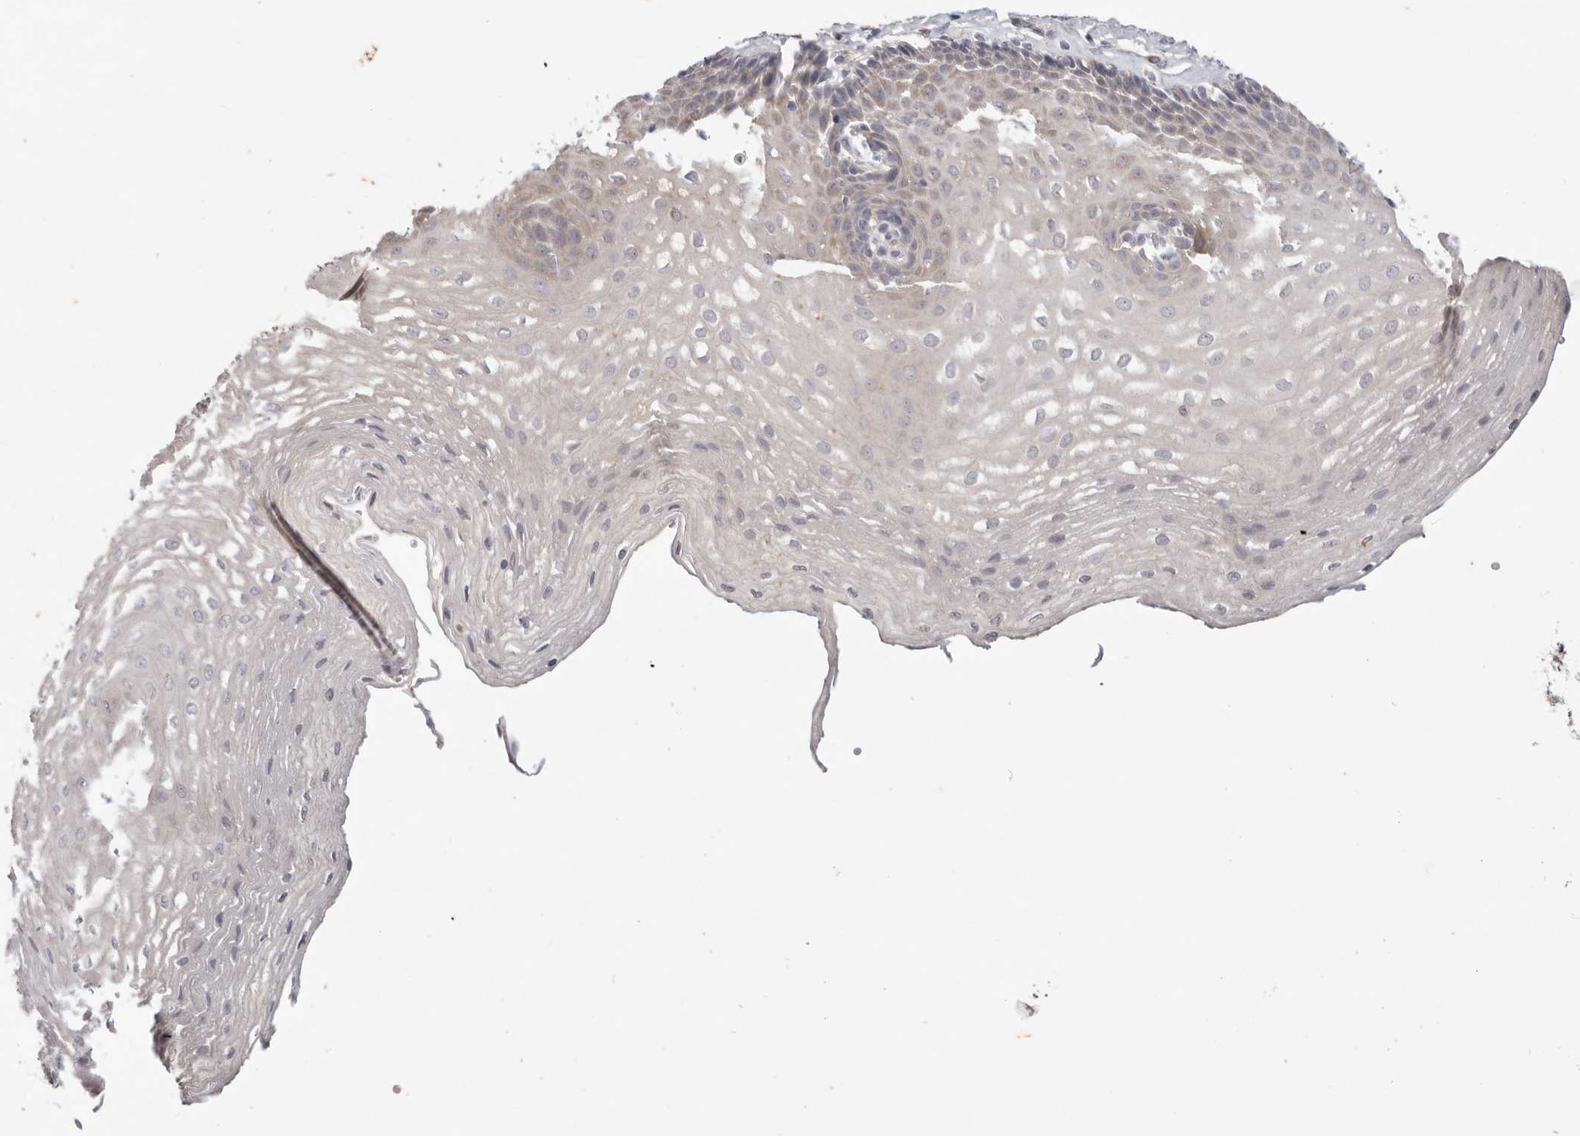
{"staining": {"intensity": "weak", "quantity": "<25%", "location": "cytoplasmic/membranous"}, "tissue": "esophagus", "cell_type": "Squamous epithelial cells", "image_type": "normal", "snomed": [{"axis": "morphology", "description": "Normal tissue, NOS"}, {"axis": "topography", "description": "Esophagus"}], "caption": "Histopathology image shows no significant protein staining in squamous epithelial cells of unremarkable esophagus. (DAB (3,3'-diaminobenzidine) IHC visualized using brightfield microscopy, high magnification).", "gene": "WDR77", "patient": {"sex": "female", "age": 66}}